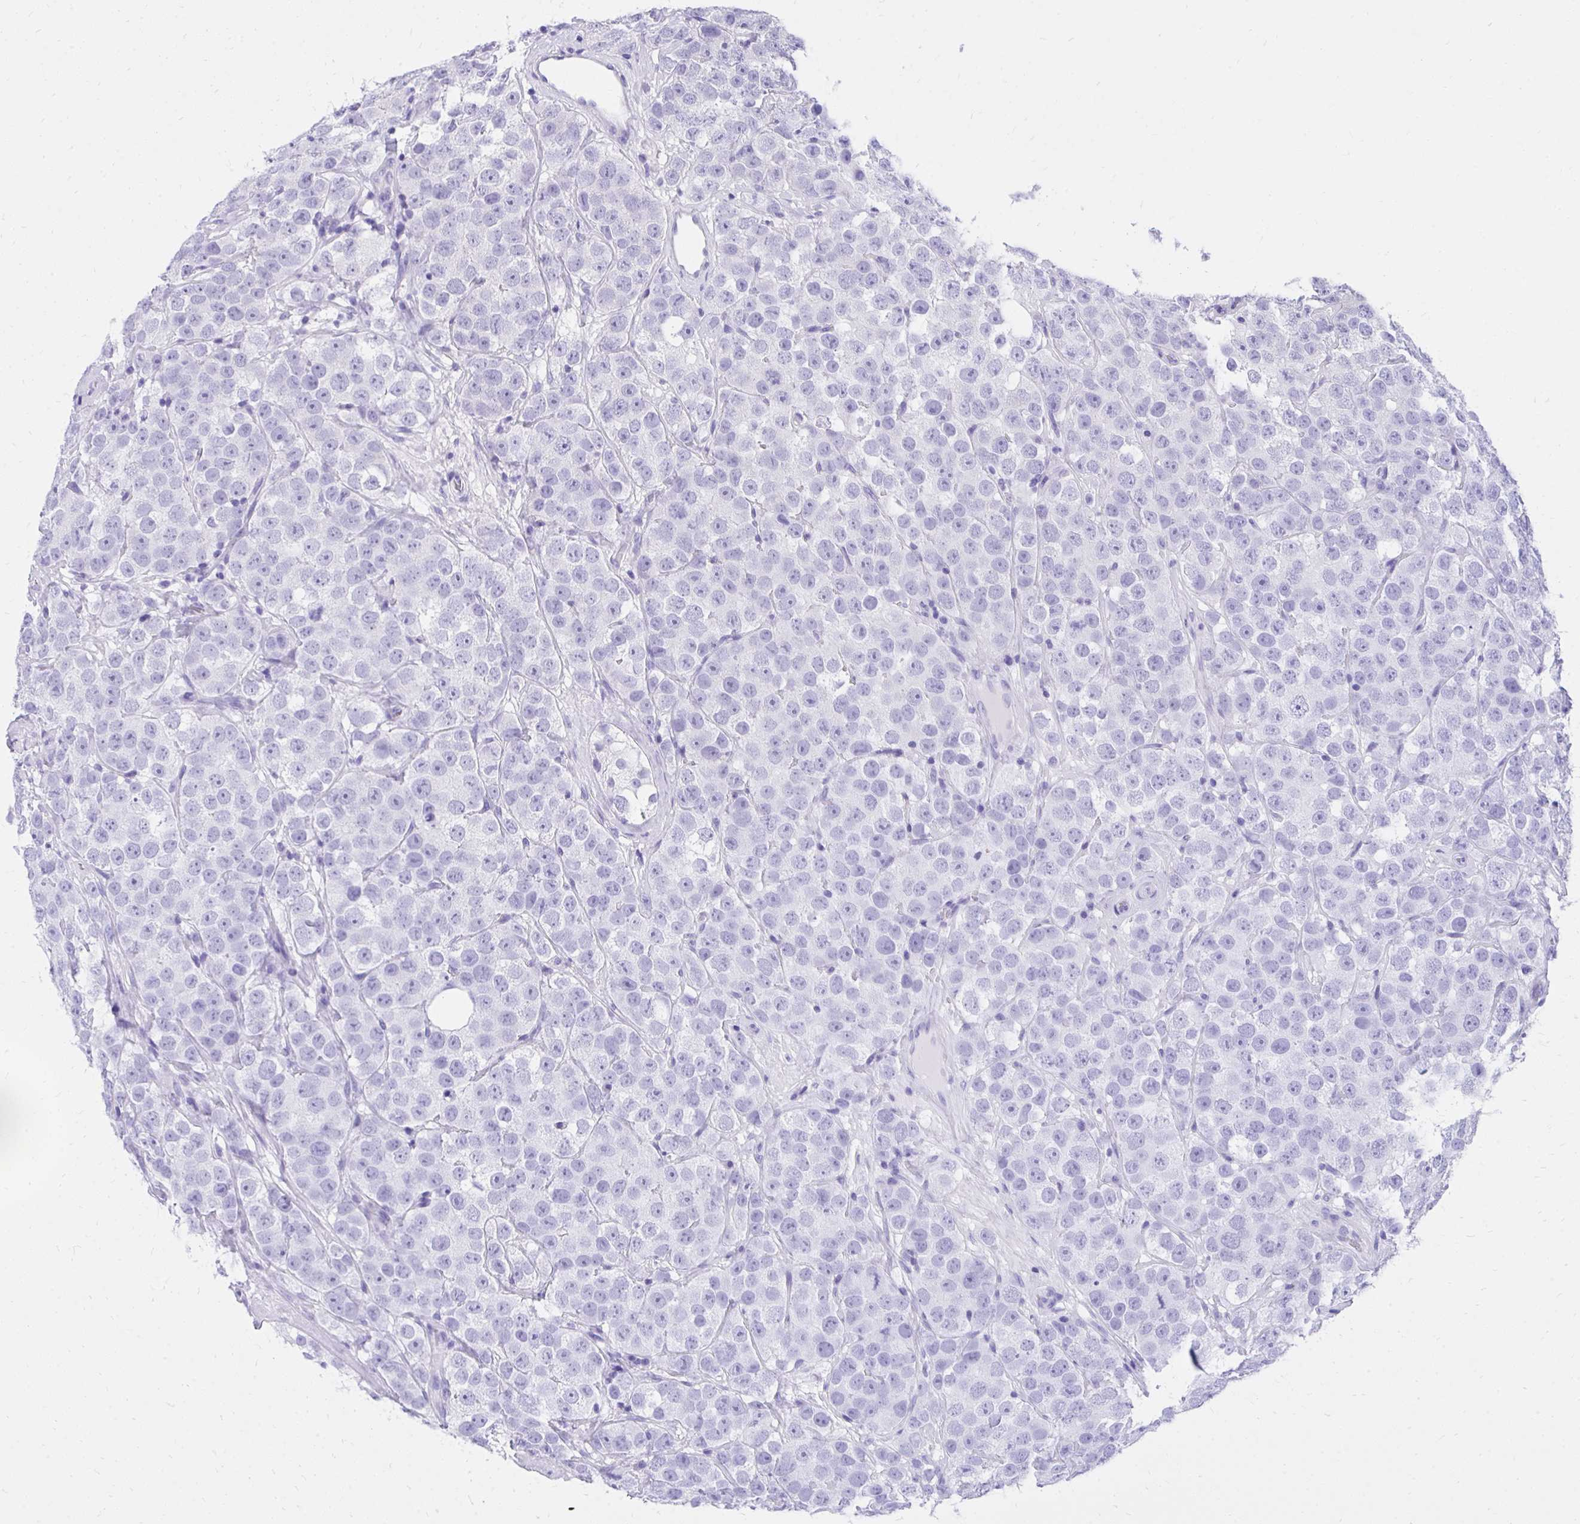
{"staining": {"intensity": "negative", "quantity": "none", "location": "none"}, "tissue": "testis cancer", "cell_type": "Tumor cells", "image_type": "cancer", "snomed": [{"axis": "morphology", "description": "Seminoma, NOS"}, {"axis": "topography", "description": "Testis"}], "caption": "Tumor cells are negative for brown protein staining in testis seminoma.", "gene": "KCNN4", "patient": {"sex": "male", "age": 28}}